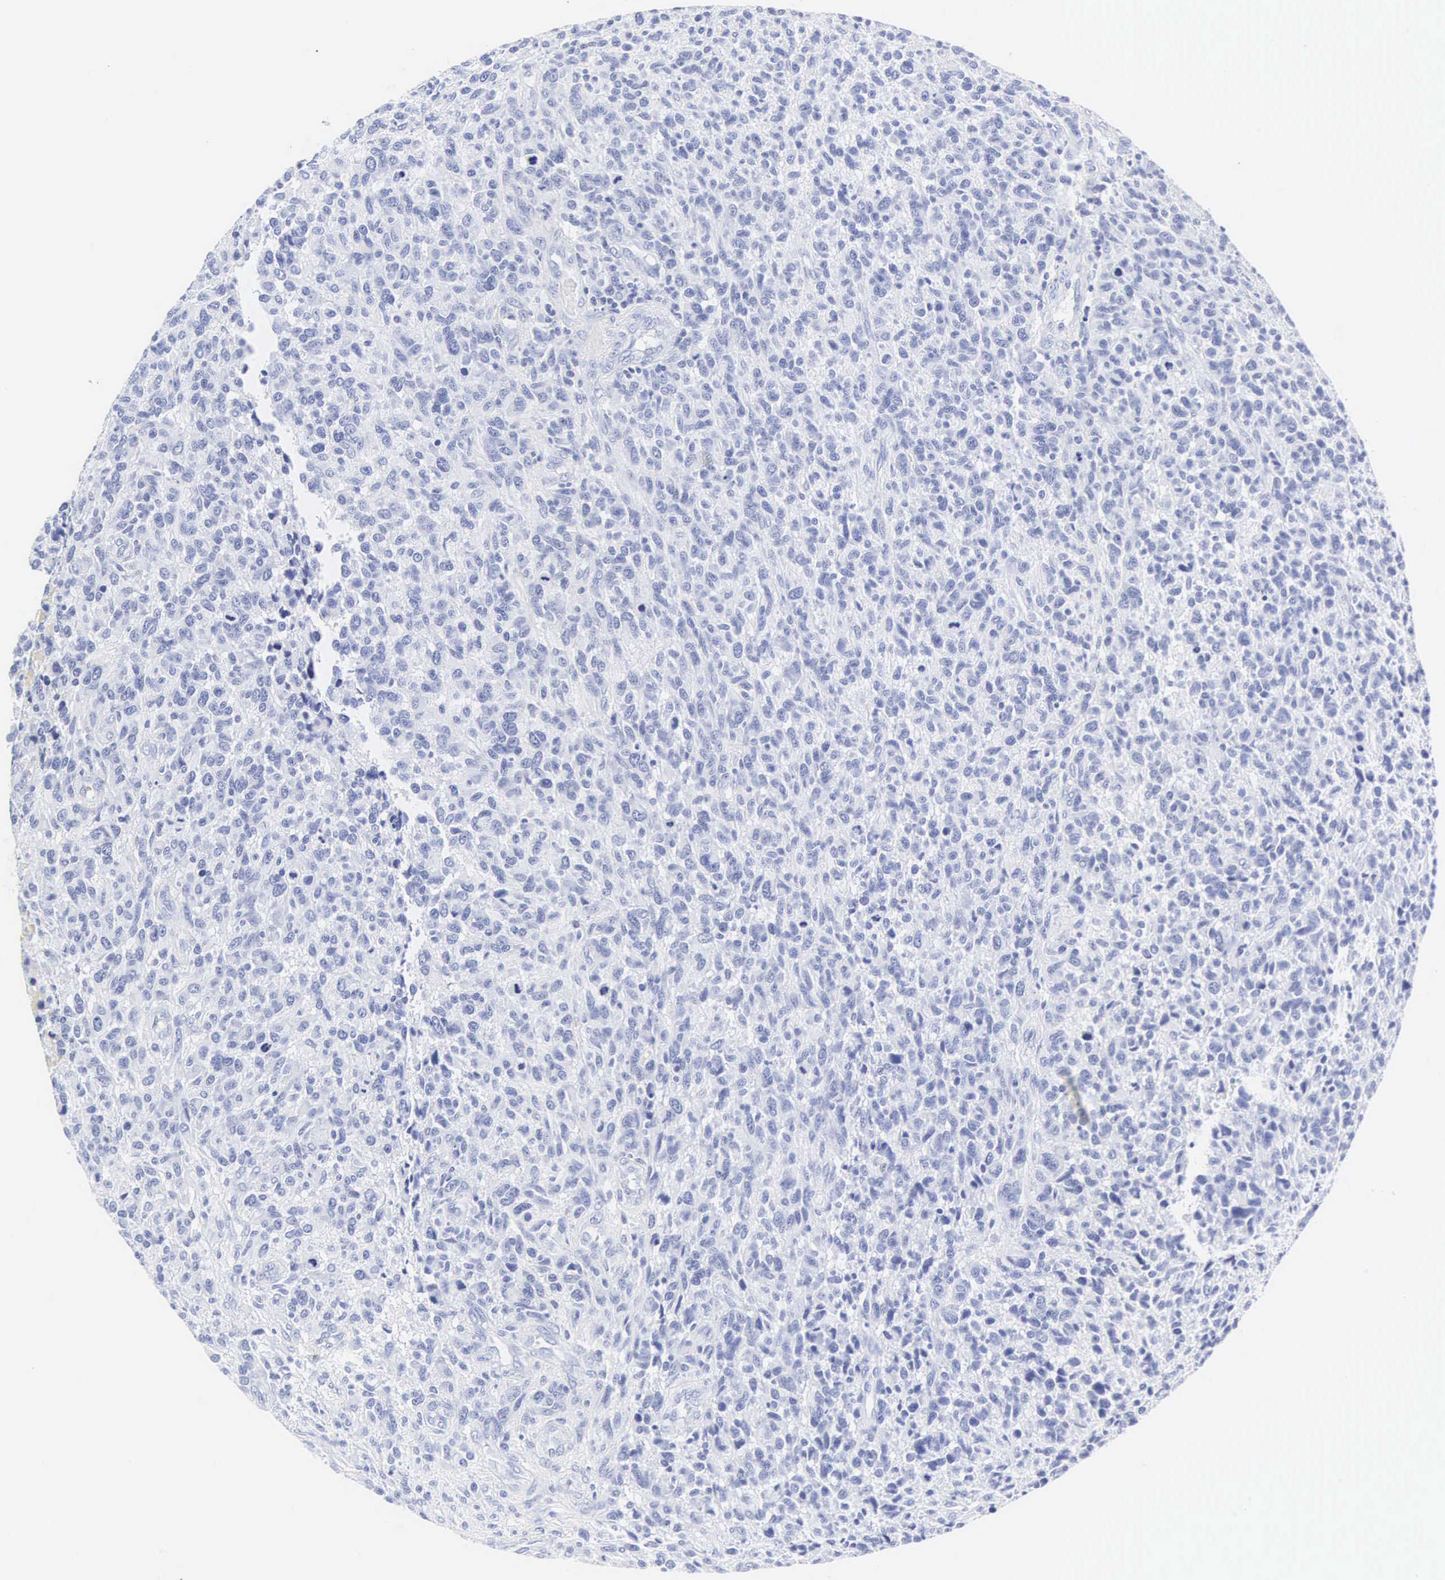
{"staining": {"intensity": "negative", "quantity": "none", "location": "none"}, "tissue": "glioma", "cell_type": "Tumor cells", "image_type": "cancer", "snomed": [{"axis": "morphology", "description": "Glioma, malignant, High grade"}, {"axis": "topography", "description": "Brain"}], "caption": "There is no significant staining in tumor cells of glioma.", "gene": "INS", "patient": {"sex": "male", "age": 77}}